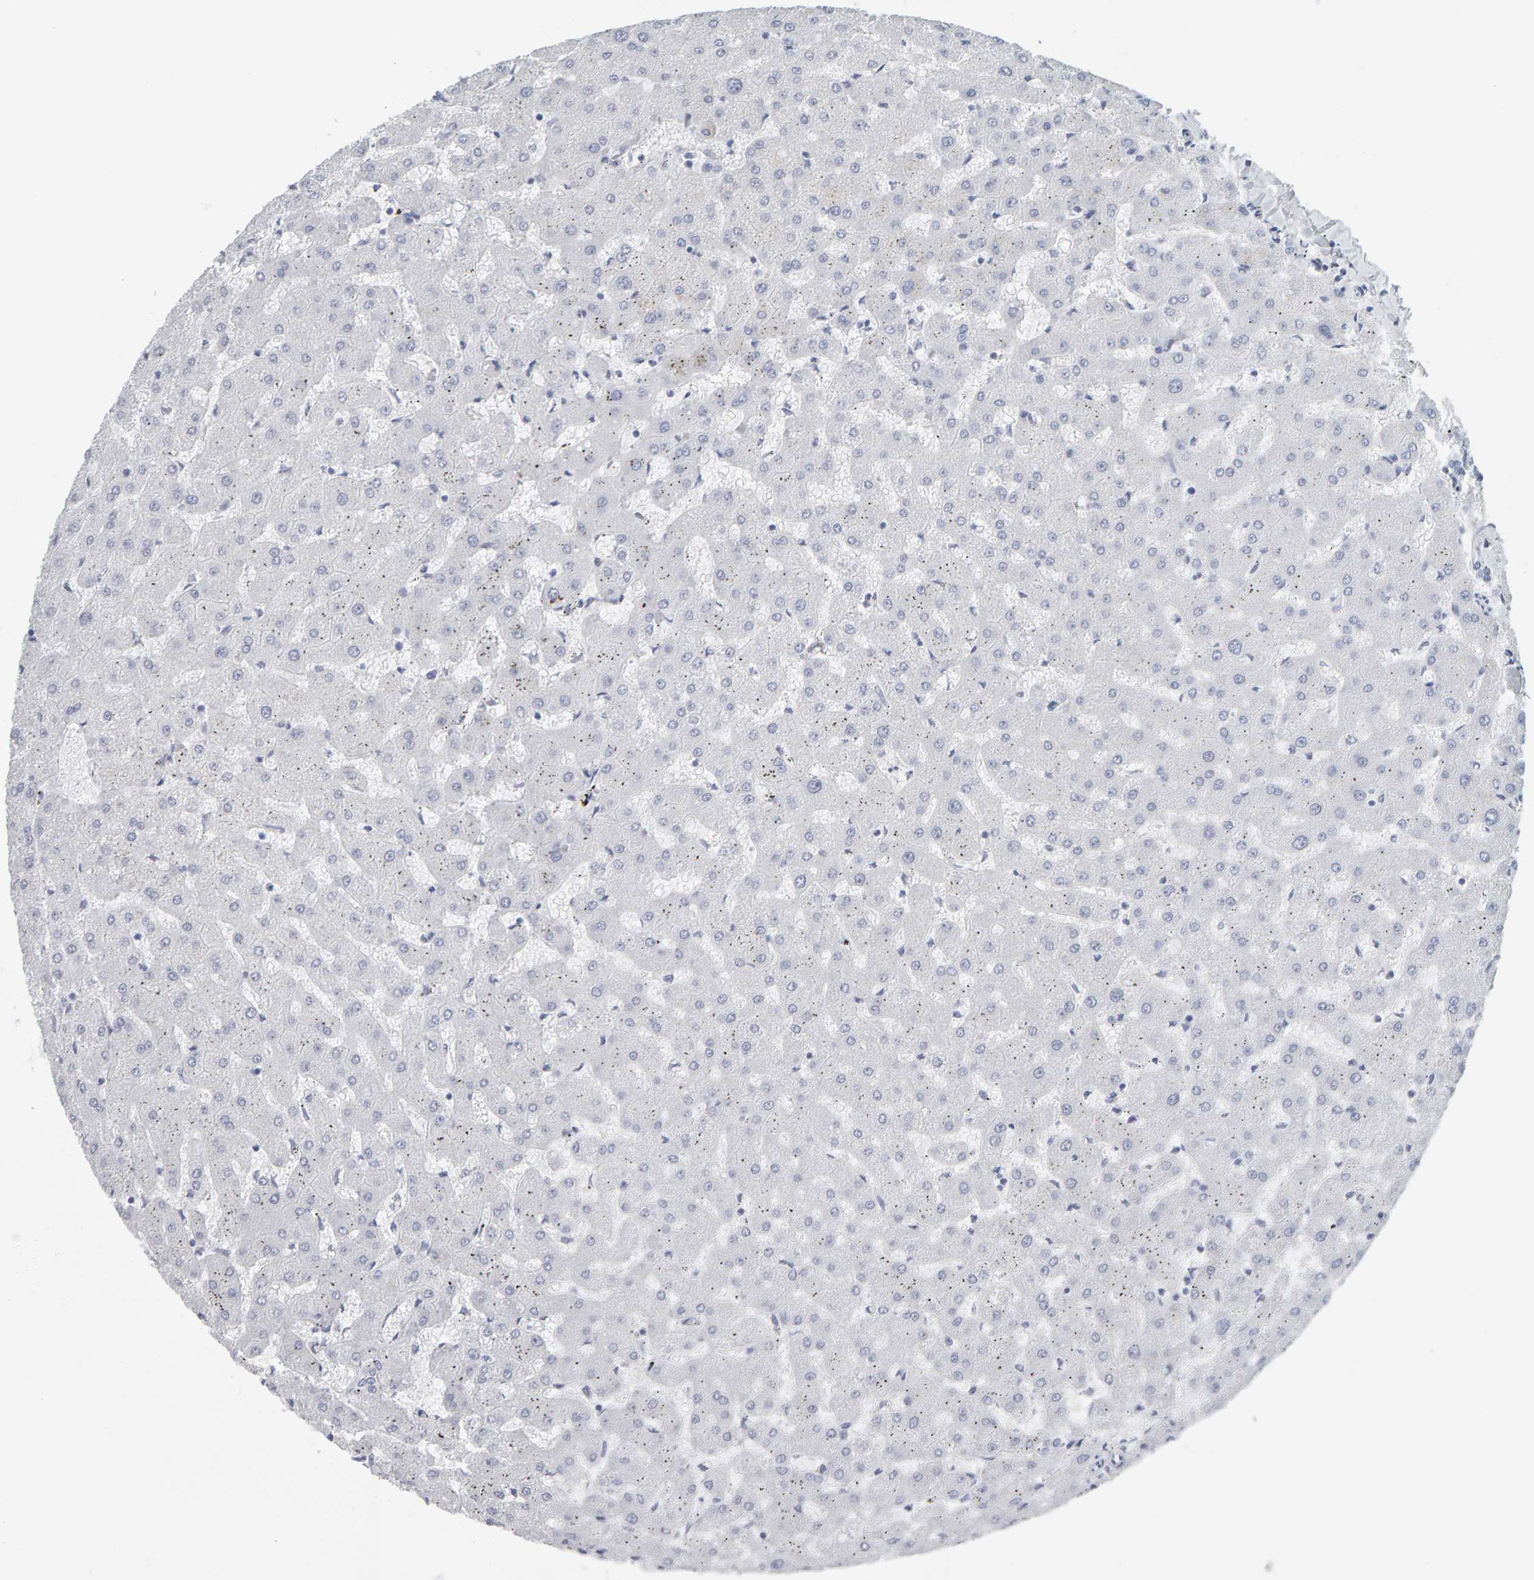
{"staining": {"intensity": "negative", "quantity": "none", "location": "none"}, "tissue": "liver", "cell_type": "Cholangiocytes", "image_type": "normal", "snomed": [{"axis": "morphology", "description": "Normal tissue, NOS"}, {"axis": "topography", "description": "Liver"}], "caption": "This is an immunohistochemistry image of normal human liver. There is no positivity in cholangiocytes.", "gene": "SPACA3", "patient": {"sex": "female", "age": 63}}